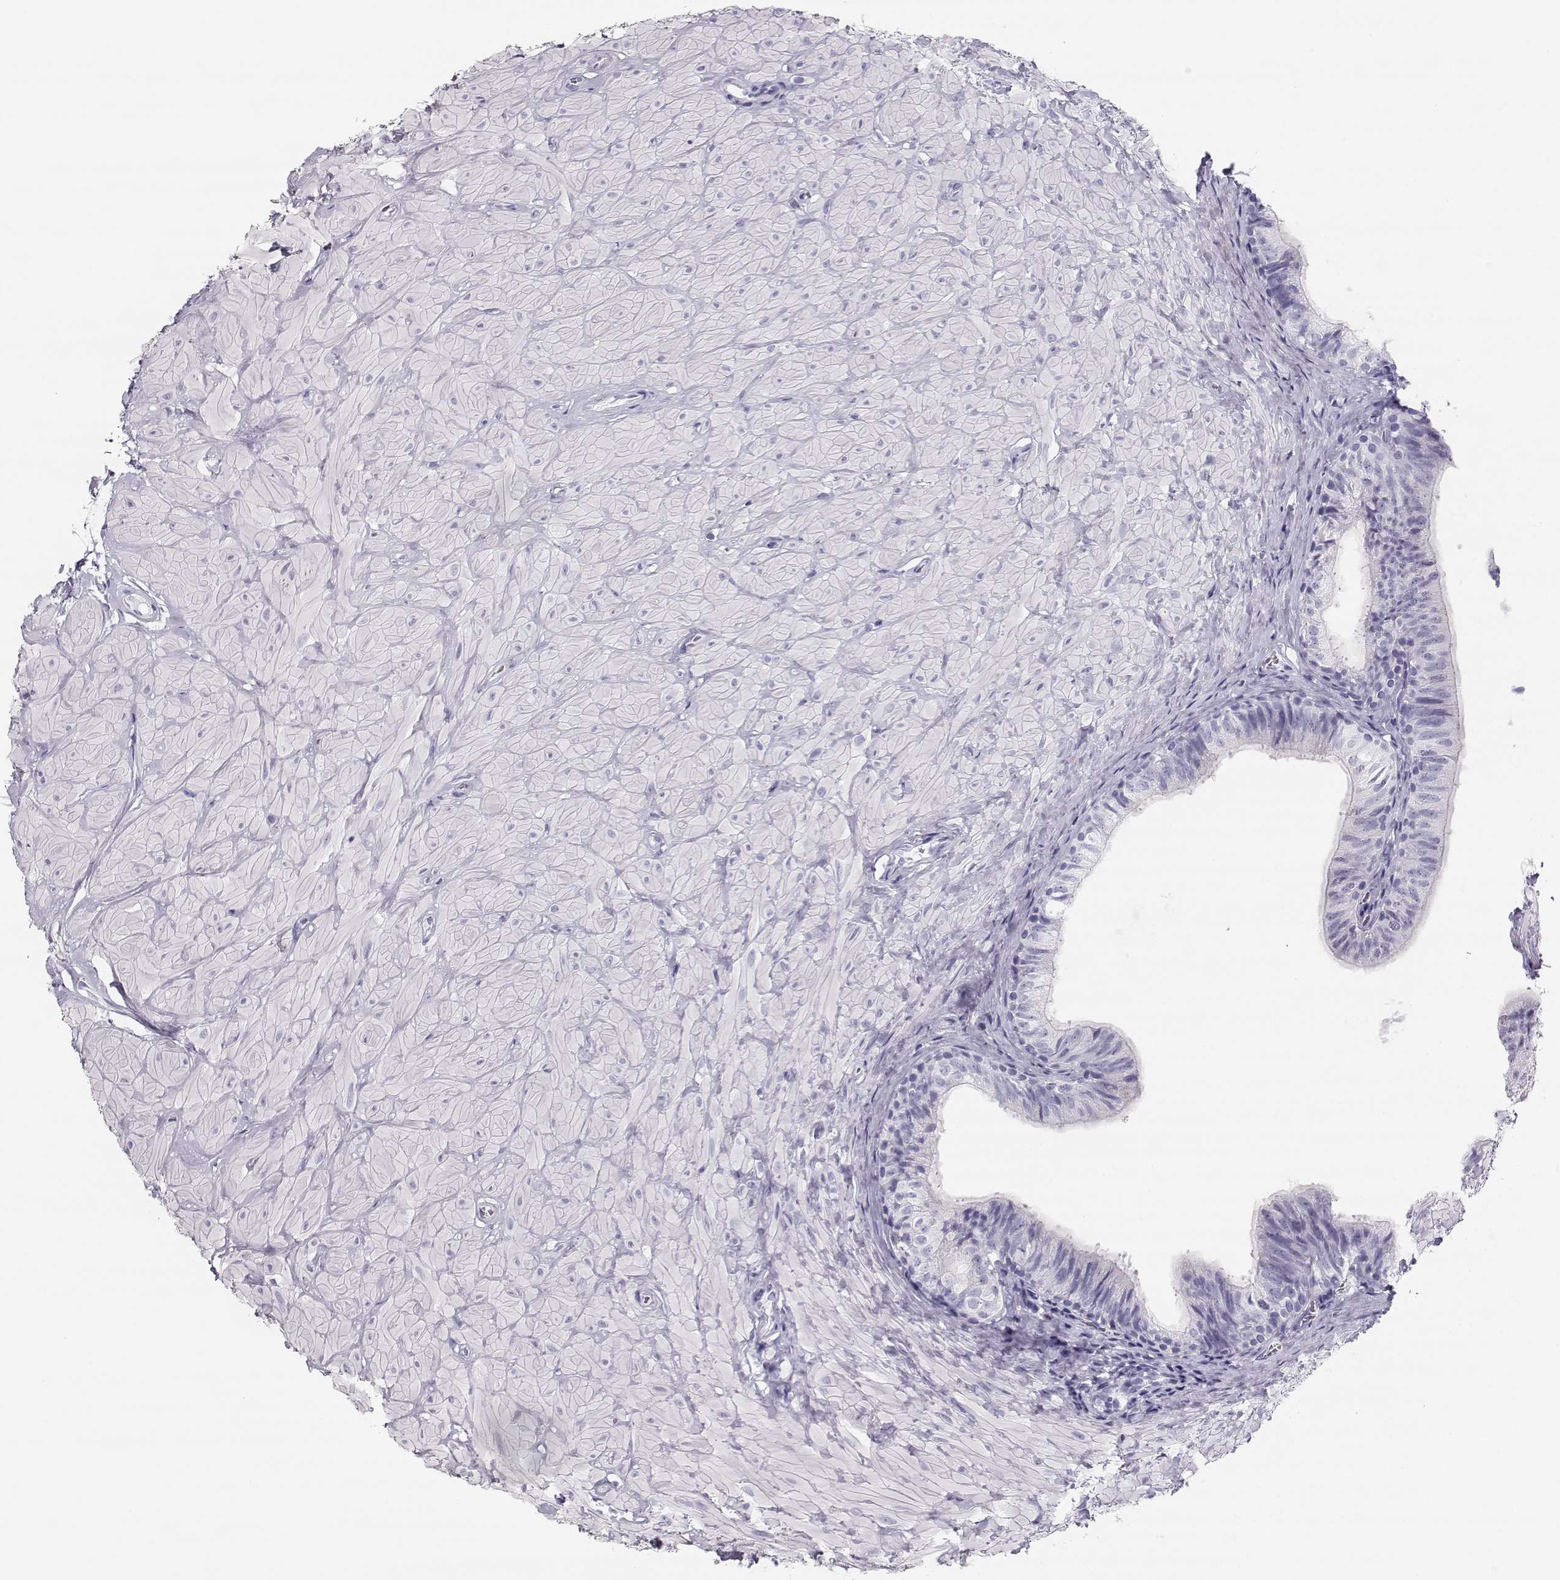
{"staining": {"intensity": "negative", "quantity": "none", "location": "none"}, "tissue": "epididymis", "cell_type": "Glandular cells", "image_type": "normal", "snomed": [{"axis": "morphology", "description": "Normal tissue, NOS"}, {"axis": "topography", "description": "Epididymis"}, {"axis": "topography", "description": "Vas deferens"}], "caption": "The histopathology image displays no staining of glandular cells in benign epididymis.", "gene": "MAGEC1", "patient": {"sex": "male", "age": 23}}